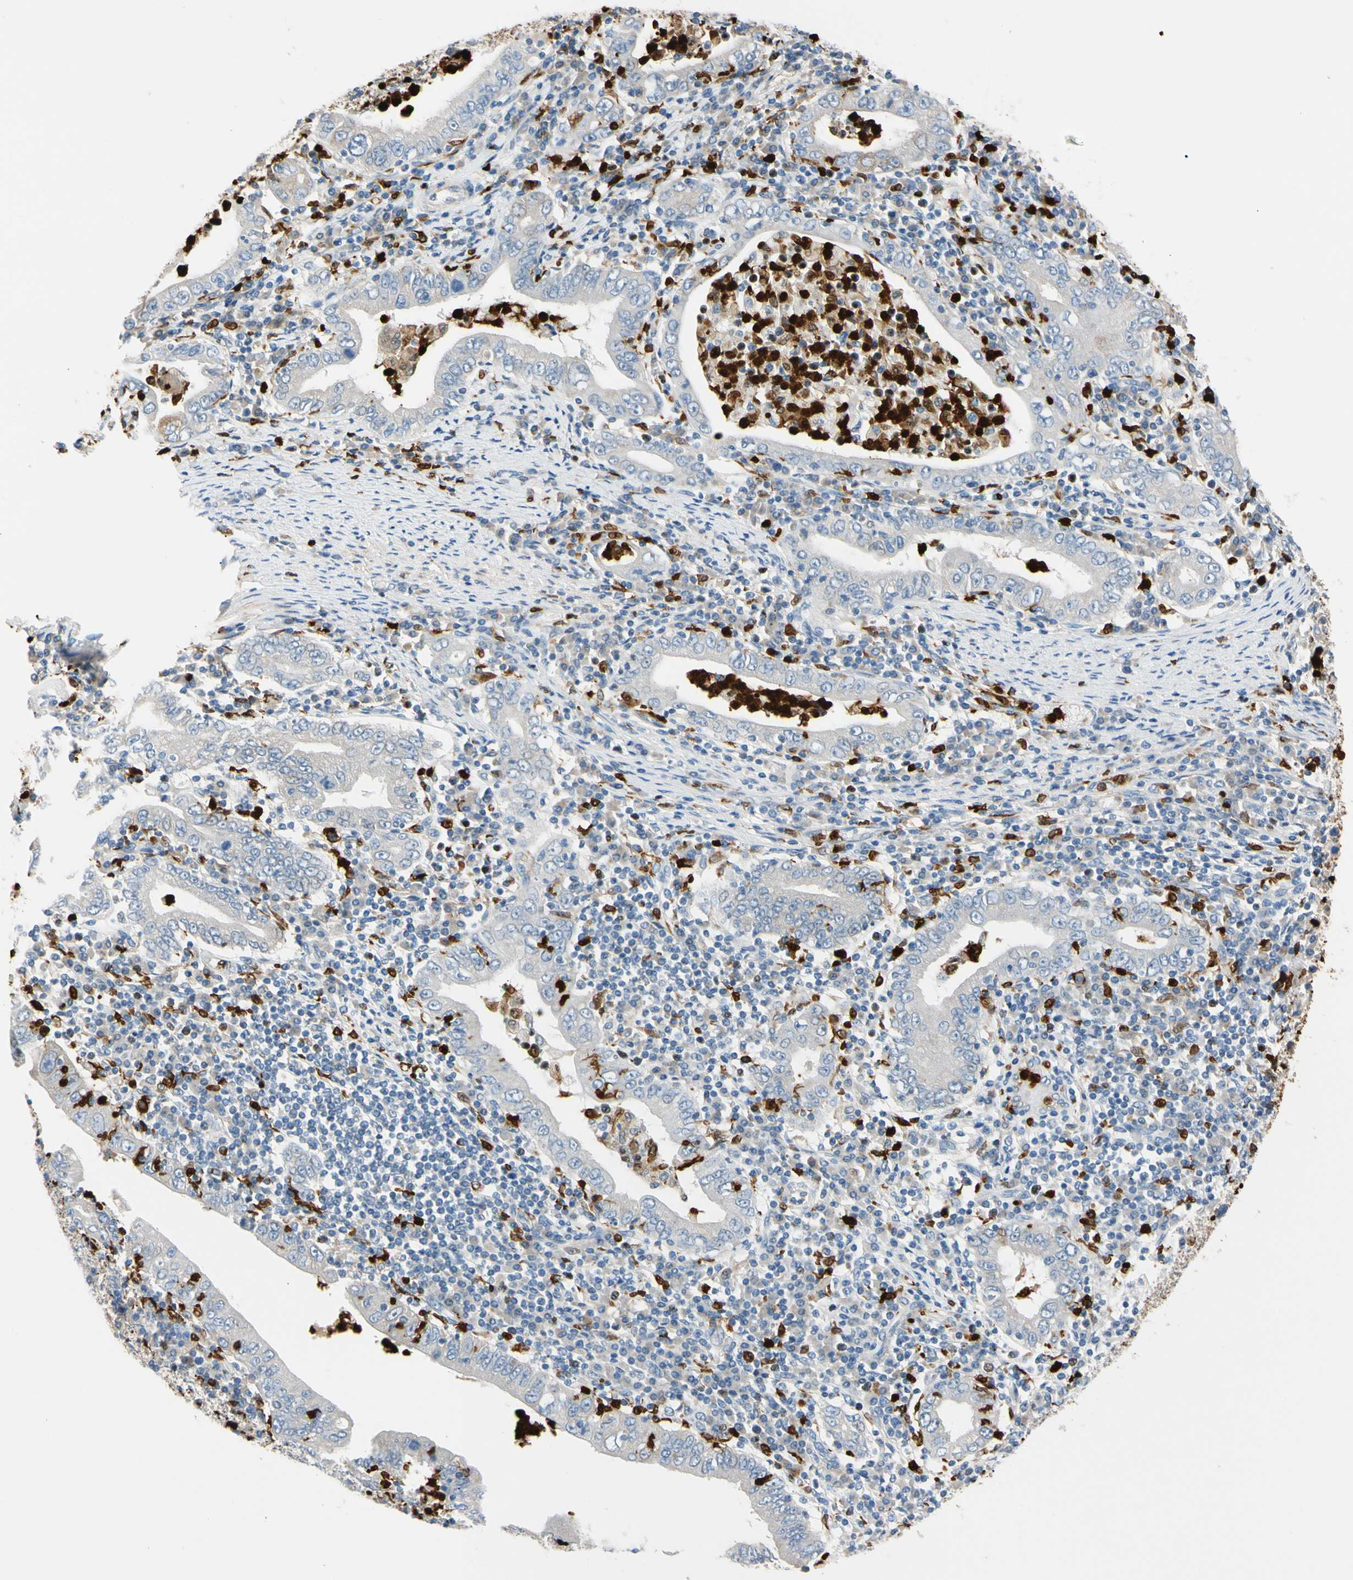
{"staining": {"intensity": "negative", "quantity": "none", "location": "none"}, "tissue": "stomach cancer", "cell_type": "Tumor cells", "image_type": "cancer", "snomed": [{"axis": "morphology", "description": "Normal tissue, NOS"}, {"axis": "morphology", "description": "Adenocarcinoma, NOS"}, {"axis": "topography", "description": "Esophagus"}, {"axis": "topography", "description": "Stomach, upper"}, {"axis": "topography", "description": "Peripheral nerve tissue"}], "caption": "Image shows no protein expression in tumor cells of stomach cancer tissue.", "gene": "TRAF5", "patient": {"sex": "male", "age": 62}}